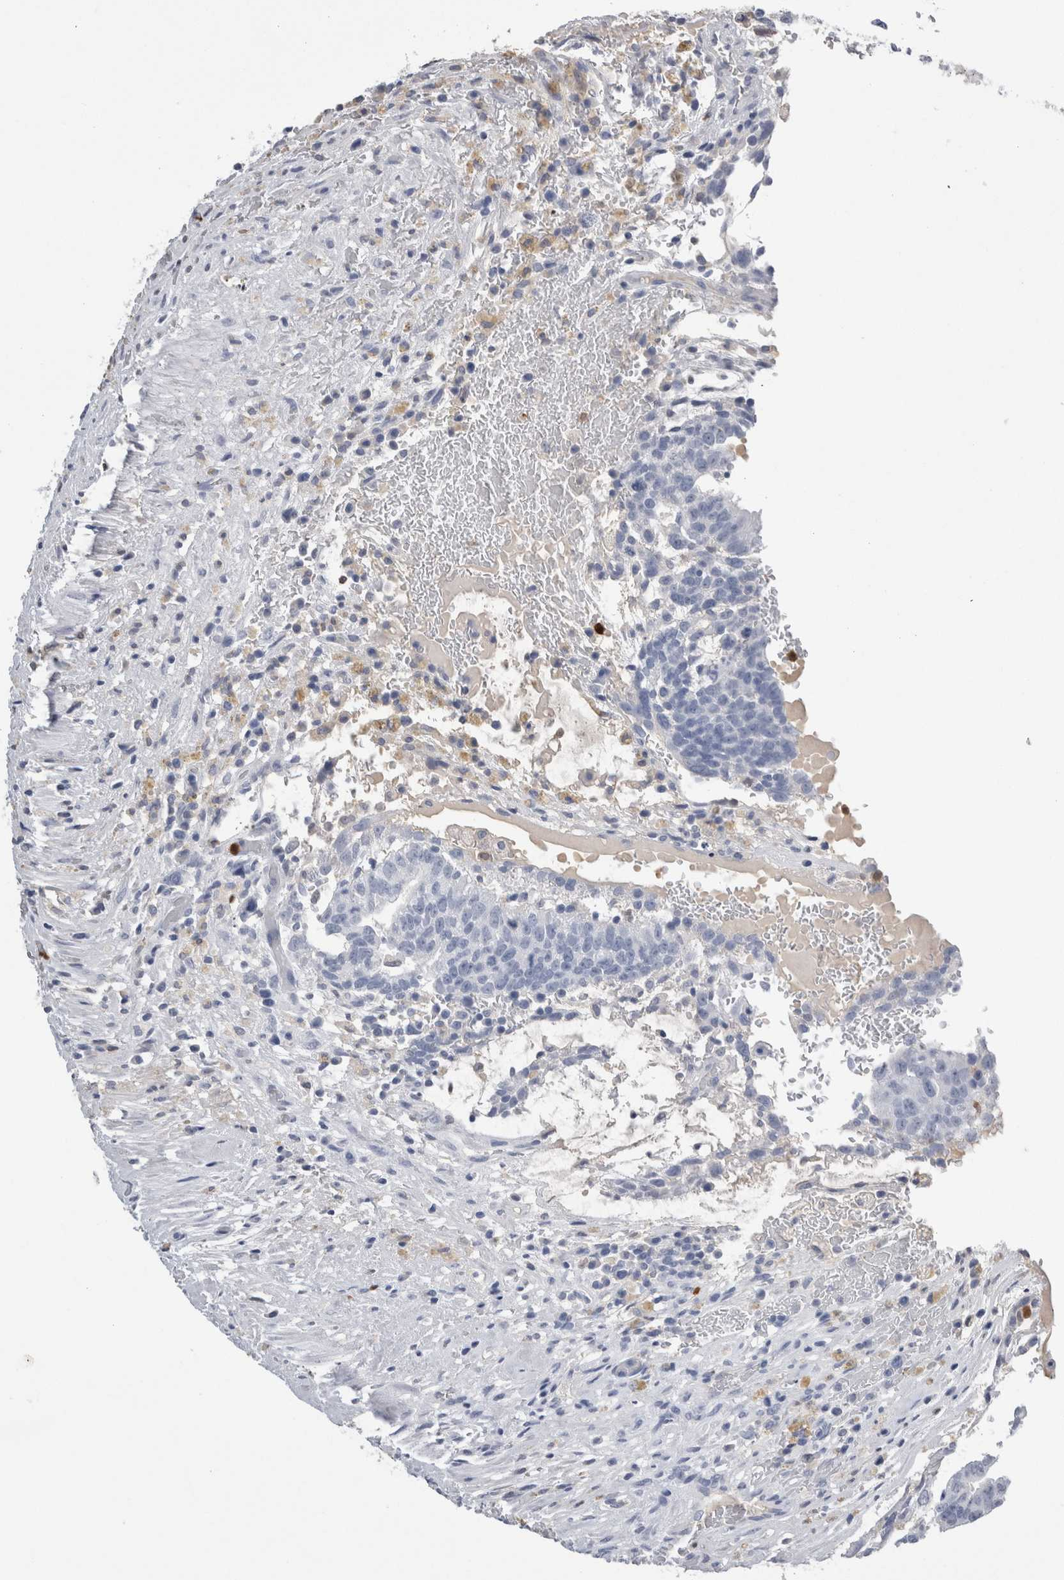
{"staining": {"intensity": "negative", "quantity": "none", "location": "none"}, "tissue": "testis cancer", "cell_type": "Tumor cells", "image_type": "cancer", "snomed": [{"axis": "morphology", "description": "Seminoma, NOS"}, {"axis": "morphology", "description": "Carcinoma, Embryonal, NOS"}, {"axis": "topography", "description": "Testis"}], "caption": "Immunohistochemistry (IHC) histopathology image of neoplastic tissue: human seminoma (testis) stained with DAB (3,3'-diaminobenzidine) reveals no significant protein staining in tumor cells. The staining is performed using DAB brown chromogen with nuclei counter-stained in using hematoxylin.", "gene": "S100A12", "patient": {"sex": "male", "age": 52}}